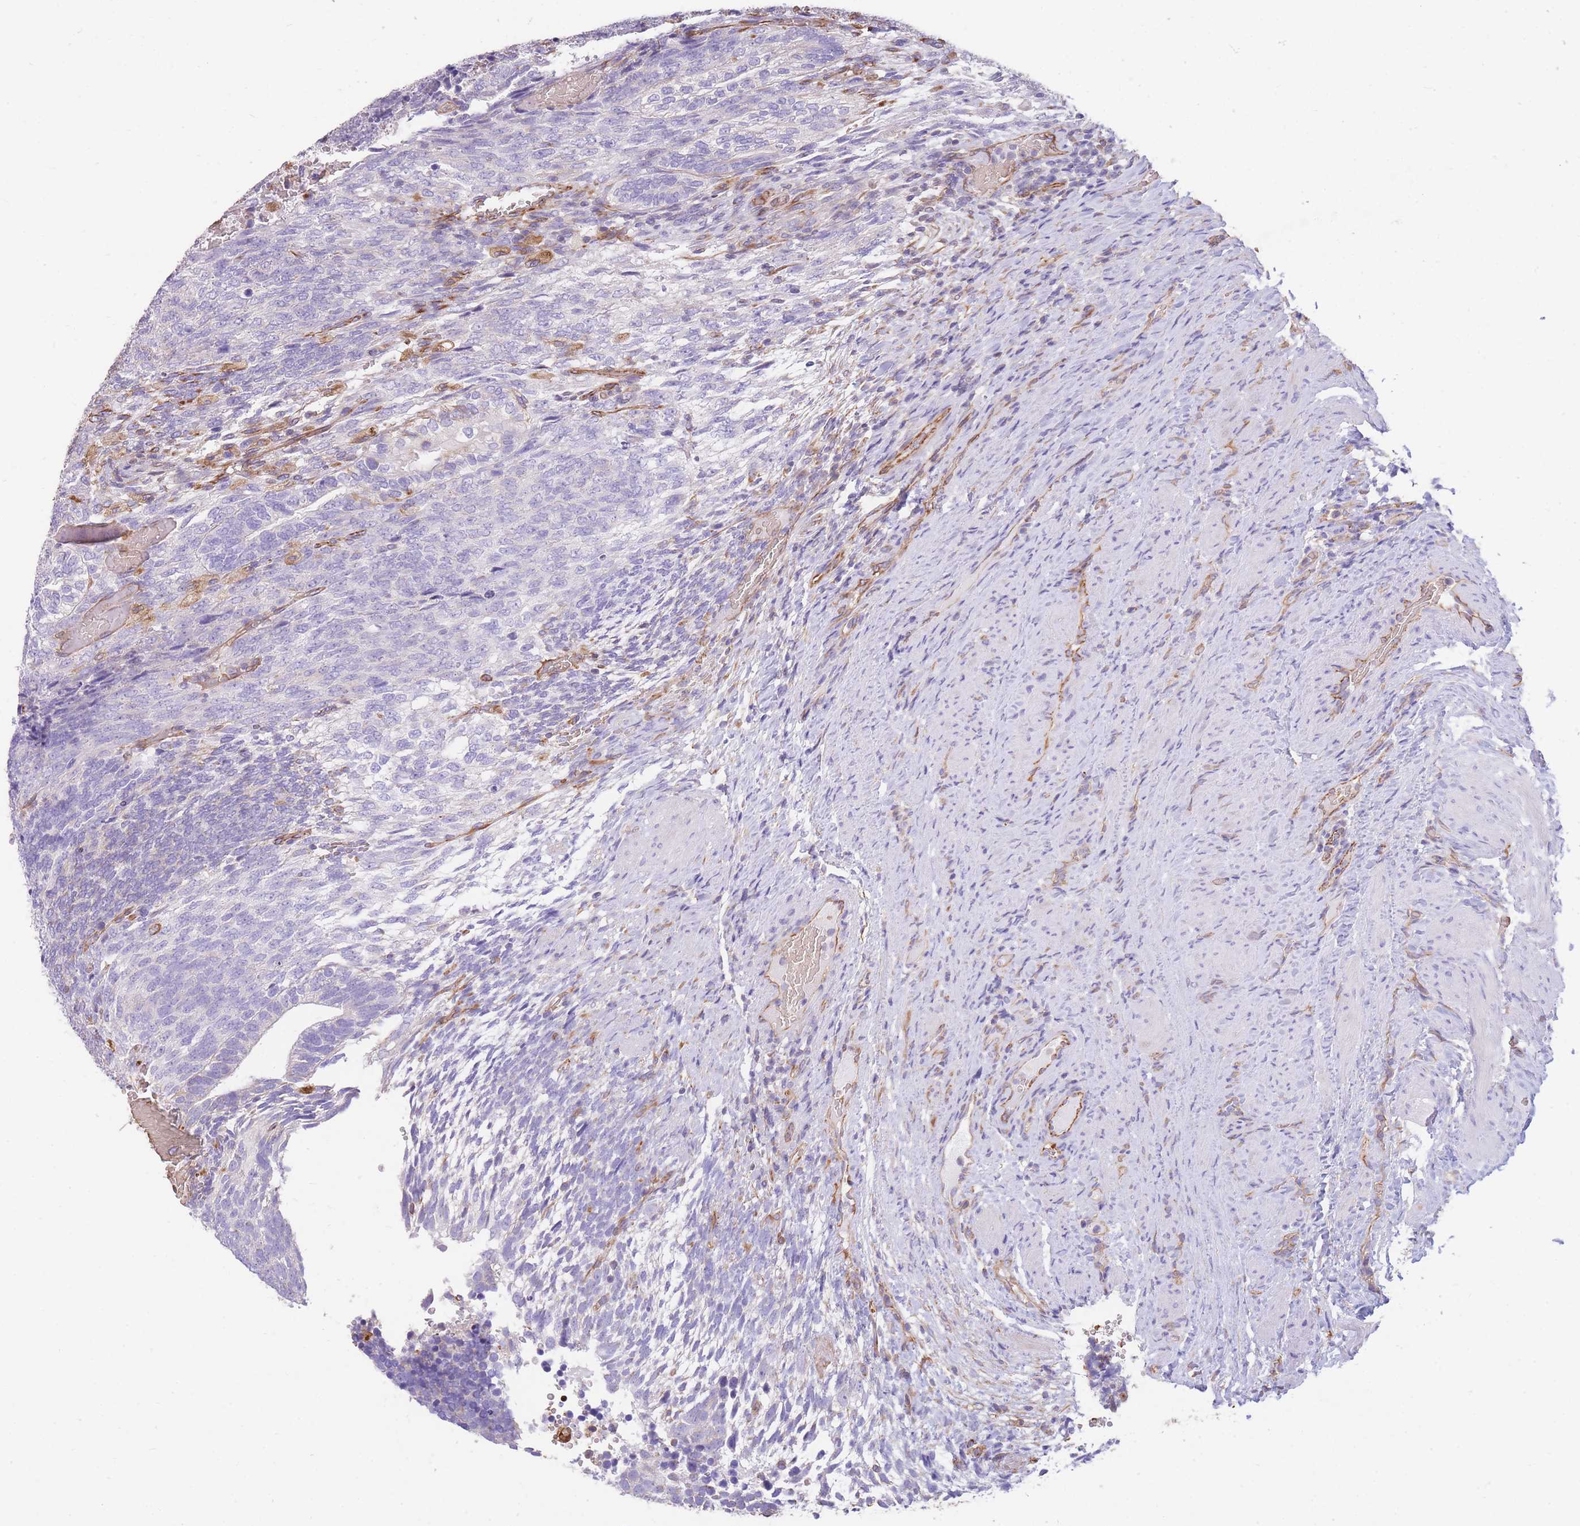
{"staining": {"intensity": "negative", "quantity": "none", "location": "none"}, "tissue": "testis cancer", "cell_type": "Tumor cells", "image_type": "cancer", "snomed": [{"axis": "morphology", "description": "Carcinoma, Embryonal, NOS"}, {"axis": "topography", "description": "Testis"}], "caption": "IHC of human testis embryonal carcinoma demonstrates no expression in tumor cells. The staining is performed using DAB brown chromogen with nuclei counter-stained in using hematoxylin.", "gene": "ANKRD53", "patient": {"sex": "male", "age": 23}}